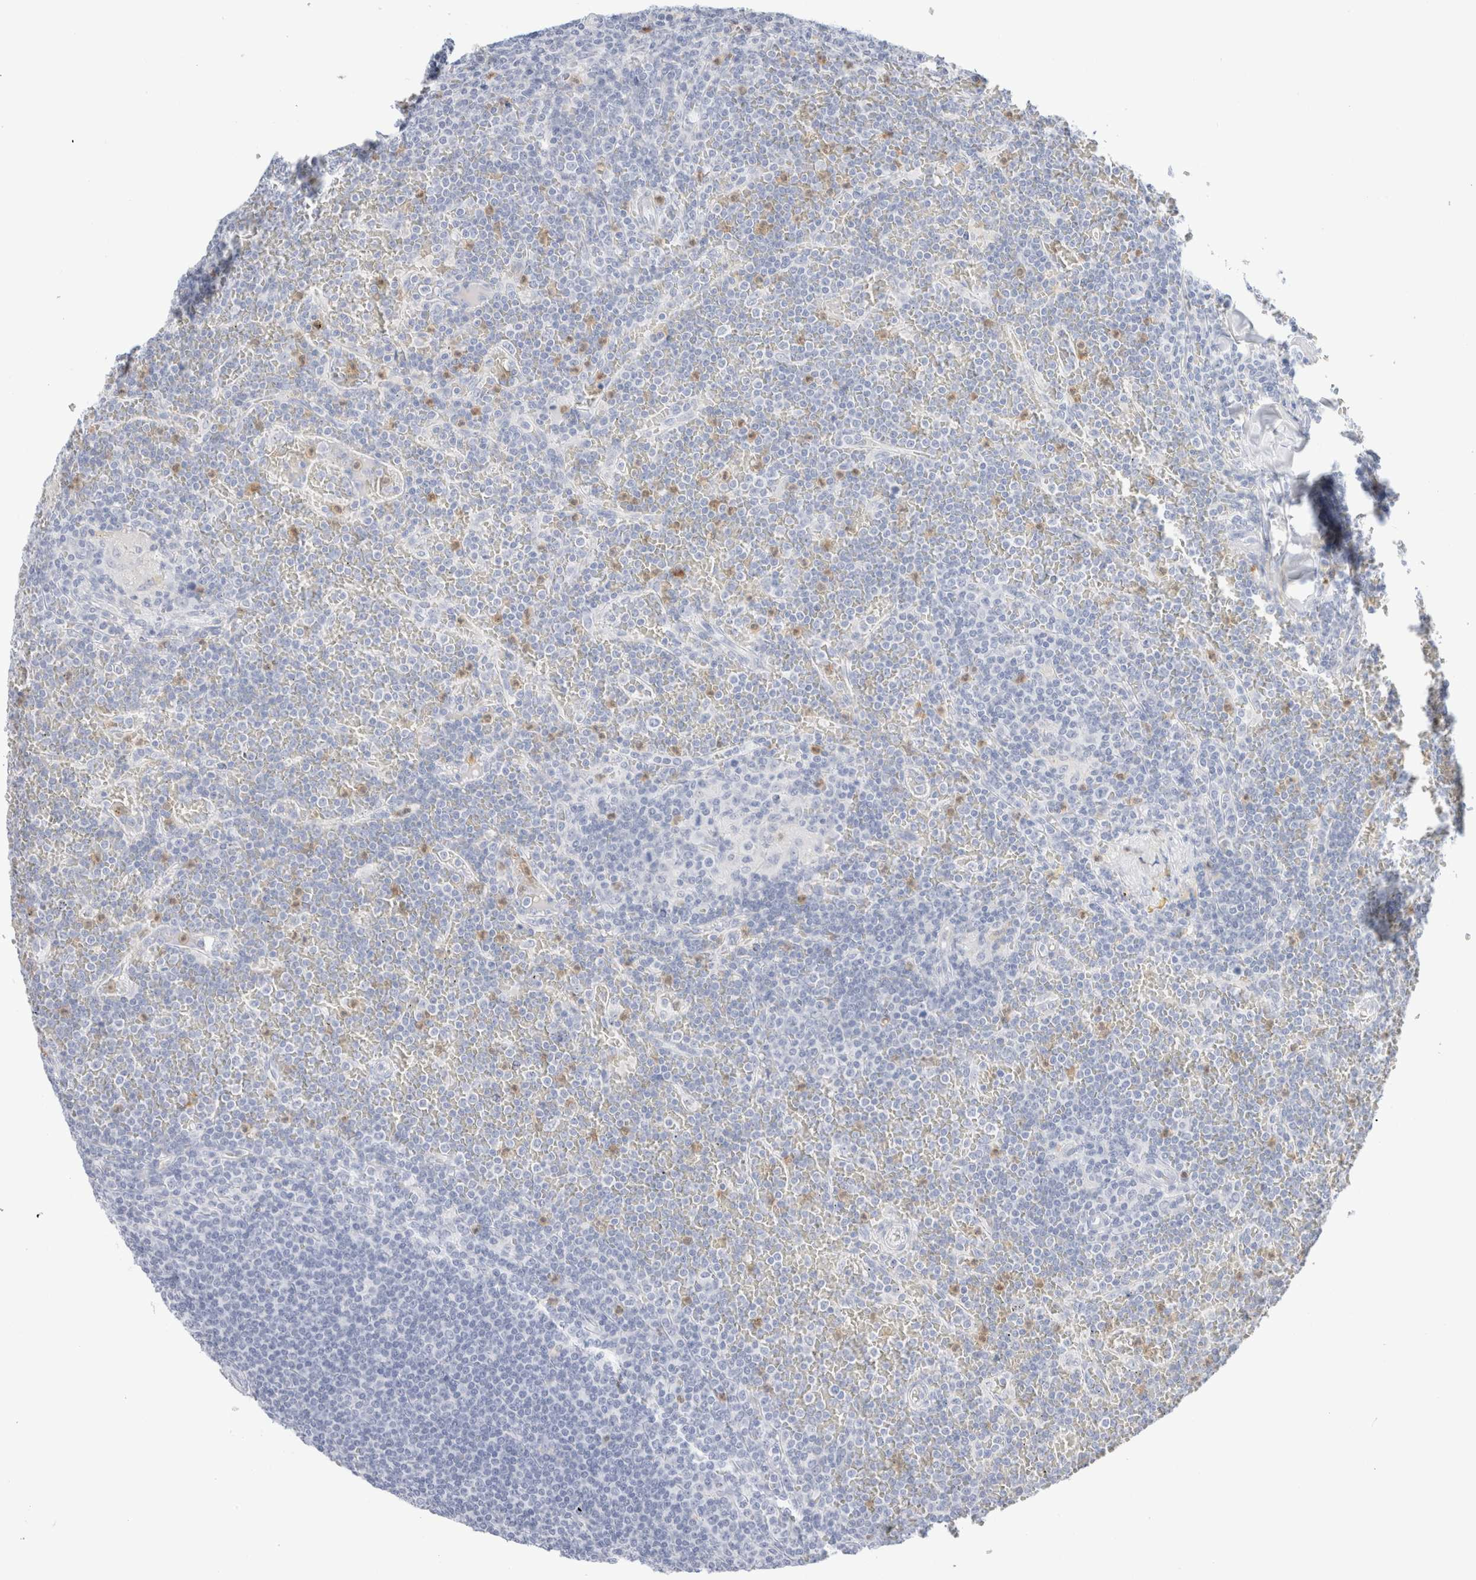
{"staining": {"intensity": "negative", "quantity": "none", "location": "none"}, "tissue": "lymphoma", "cell_type": "Tumor cells", "image_type": "cancer", "snomed": [{"axis": "morphology", "description": "Malignant lymphoma, non-Hodgkin's type, Low grade"}, {"axis": "topography", "description": "Spleen"}], "caption": "An immunohistochemistry histopathology image of lymphoma is shown. There is no staining in tumor cells of lymphoma. (DAB (3,3'-diaminobenzidine) immunohistochemistry visualized using brightfield microscopy, high magnification).", "gene": "ARG1", "patient": {"sex": "female", "age": 19}}